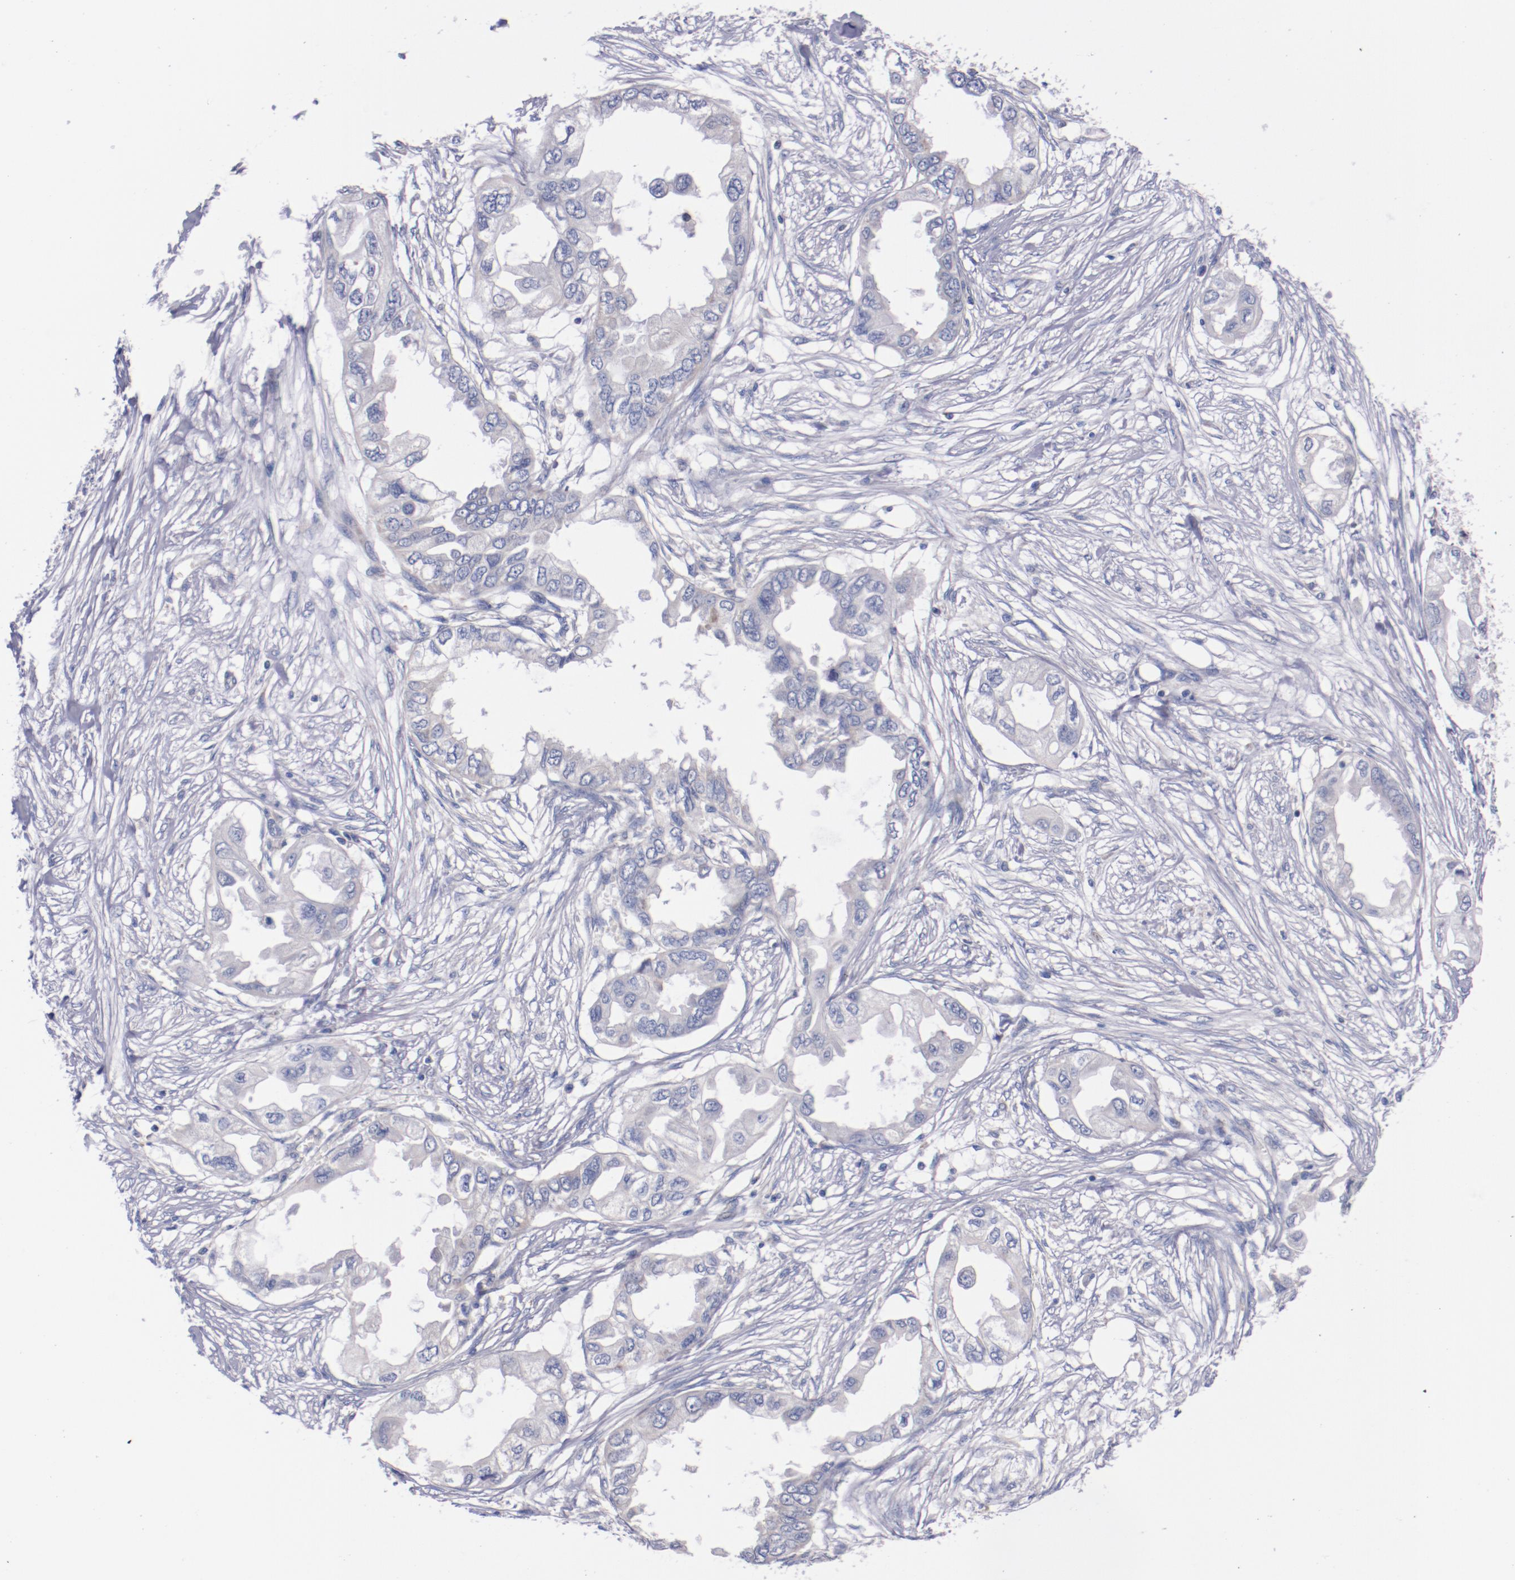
{"staining": {"intensity": "negative", "quantity": "none", "location": "none"}, "tissue": "endometrial cancer", "cell_type": "Tumor cells", "image_type": "cancer", "snomed": [{"axis": "morphology", "description": "Adenocarcinoma, NOS"}, {"axis": "topography", "description": "Endometrium"}], "caption": "Tumor cells show no significant protein expression in endometrial cancer (adenocarcinoma).", "gene": "CNTNAP2", "patient": {"sex": "female", "age": 67}}